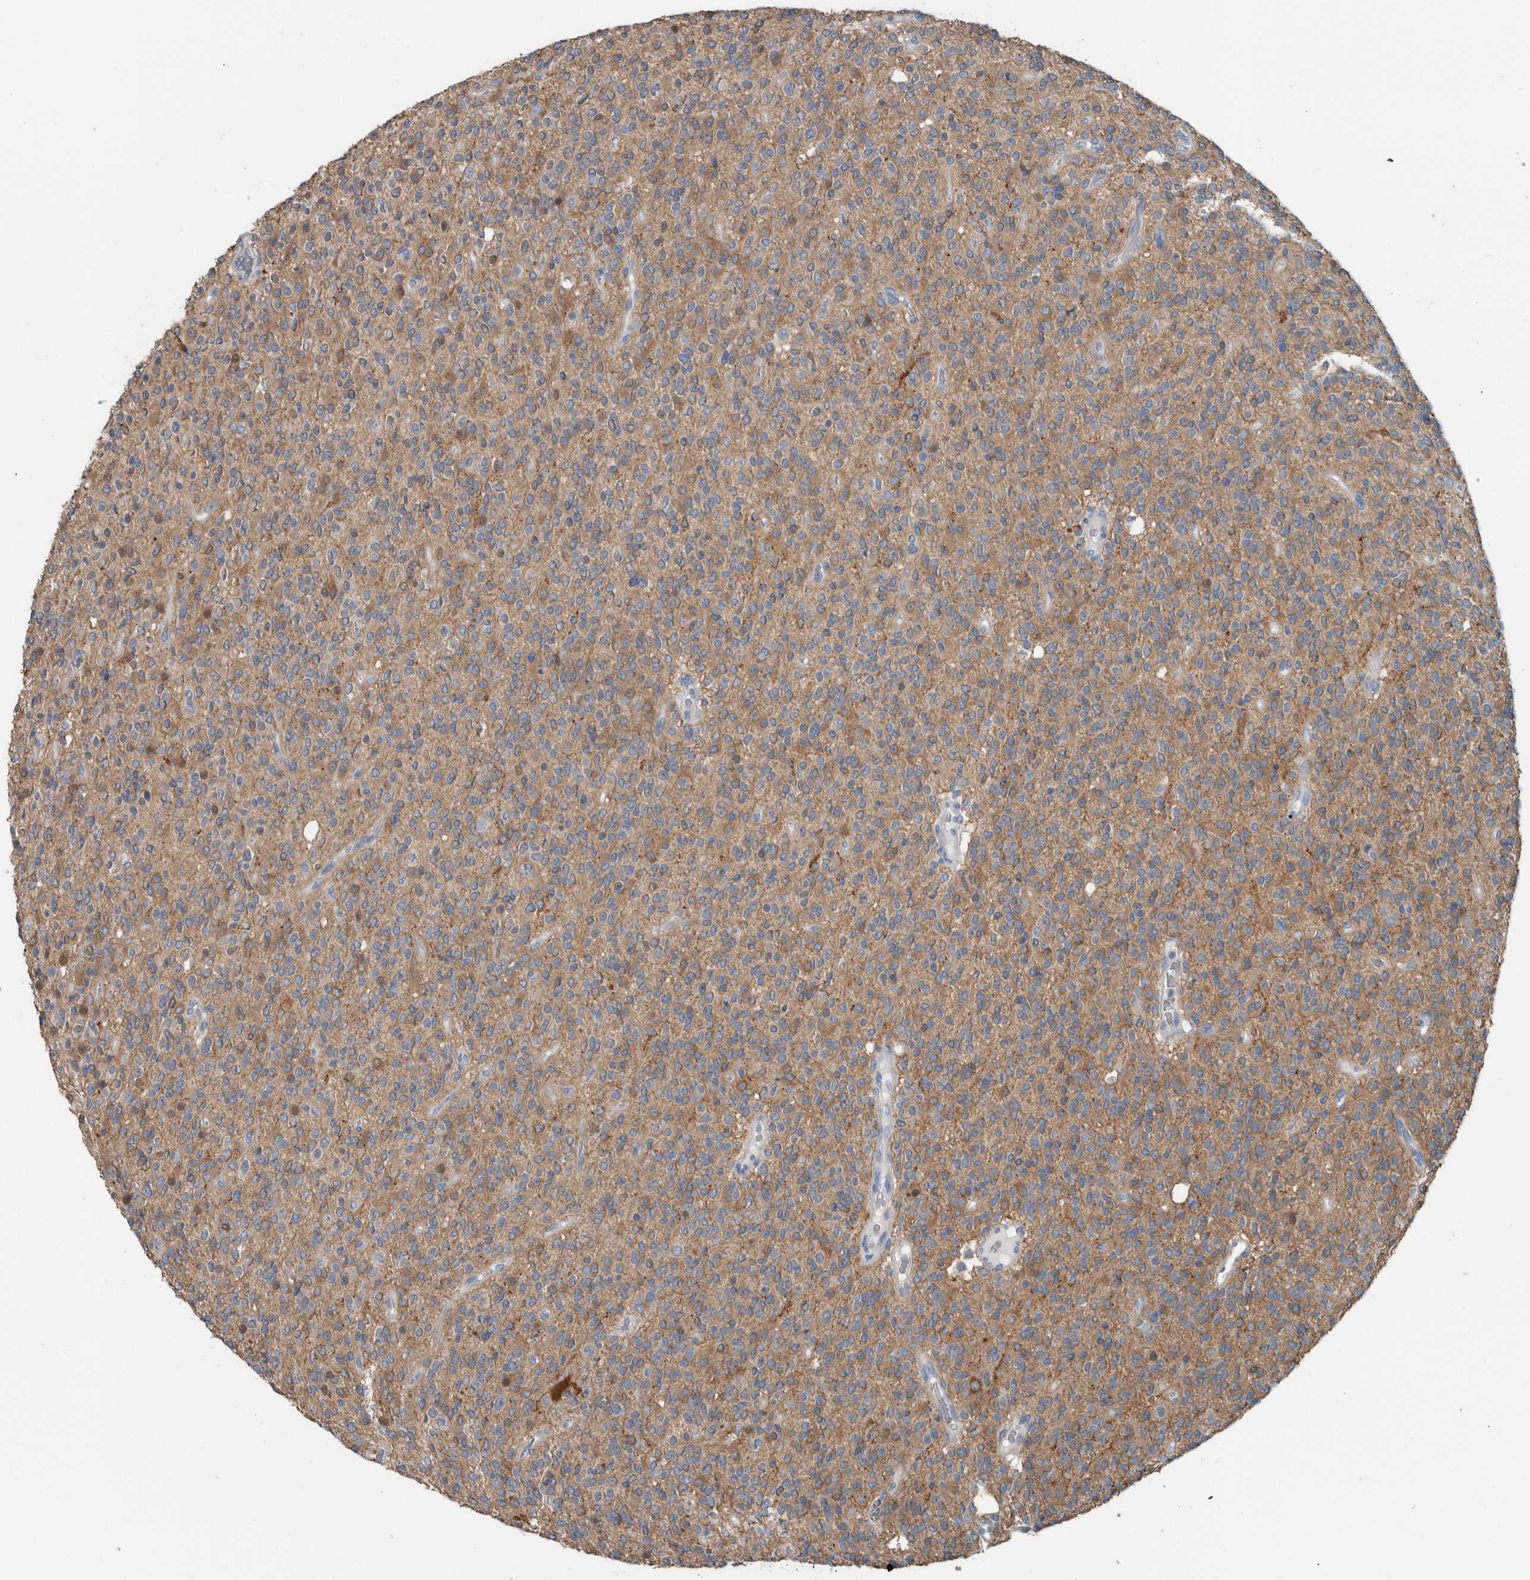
{"staining": {"intensity": "negative", "quantity": "none", "location": "none"}, "tissue": "glioma", "cell_type": "Tumor cells", "image_type": "cancer", "snomed": [{"axis": "morphology", "description": "Glioma, malignant, High grade"}, {"axis": "topography", "description": "Brain"}], "caption": "Tumor cells show no significant positivity in malignant high-grade glioma.", "gene": "SH3GL2", "patient": {"sex": "male", "age": 34}}